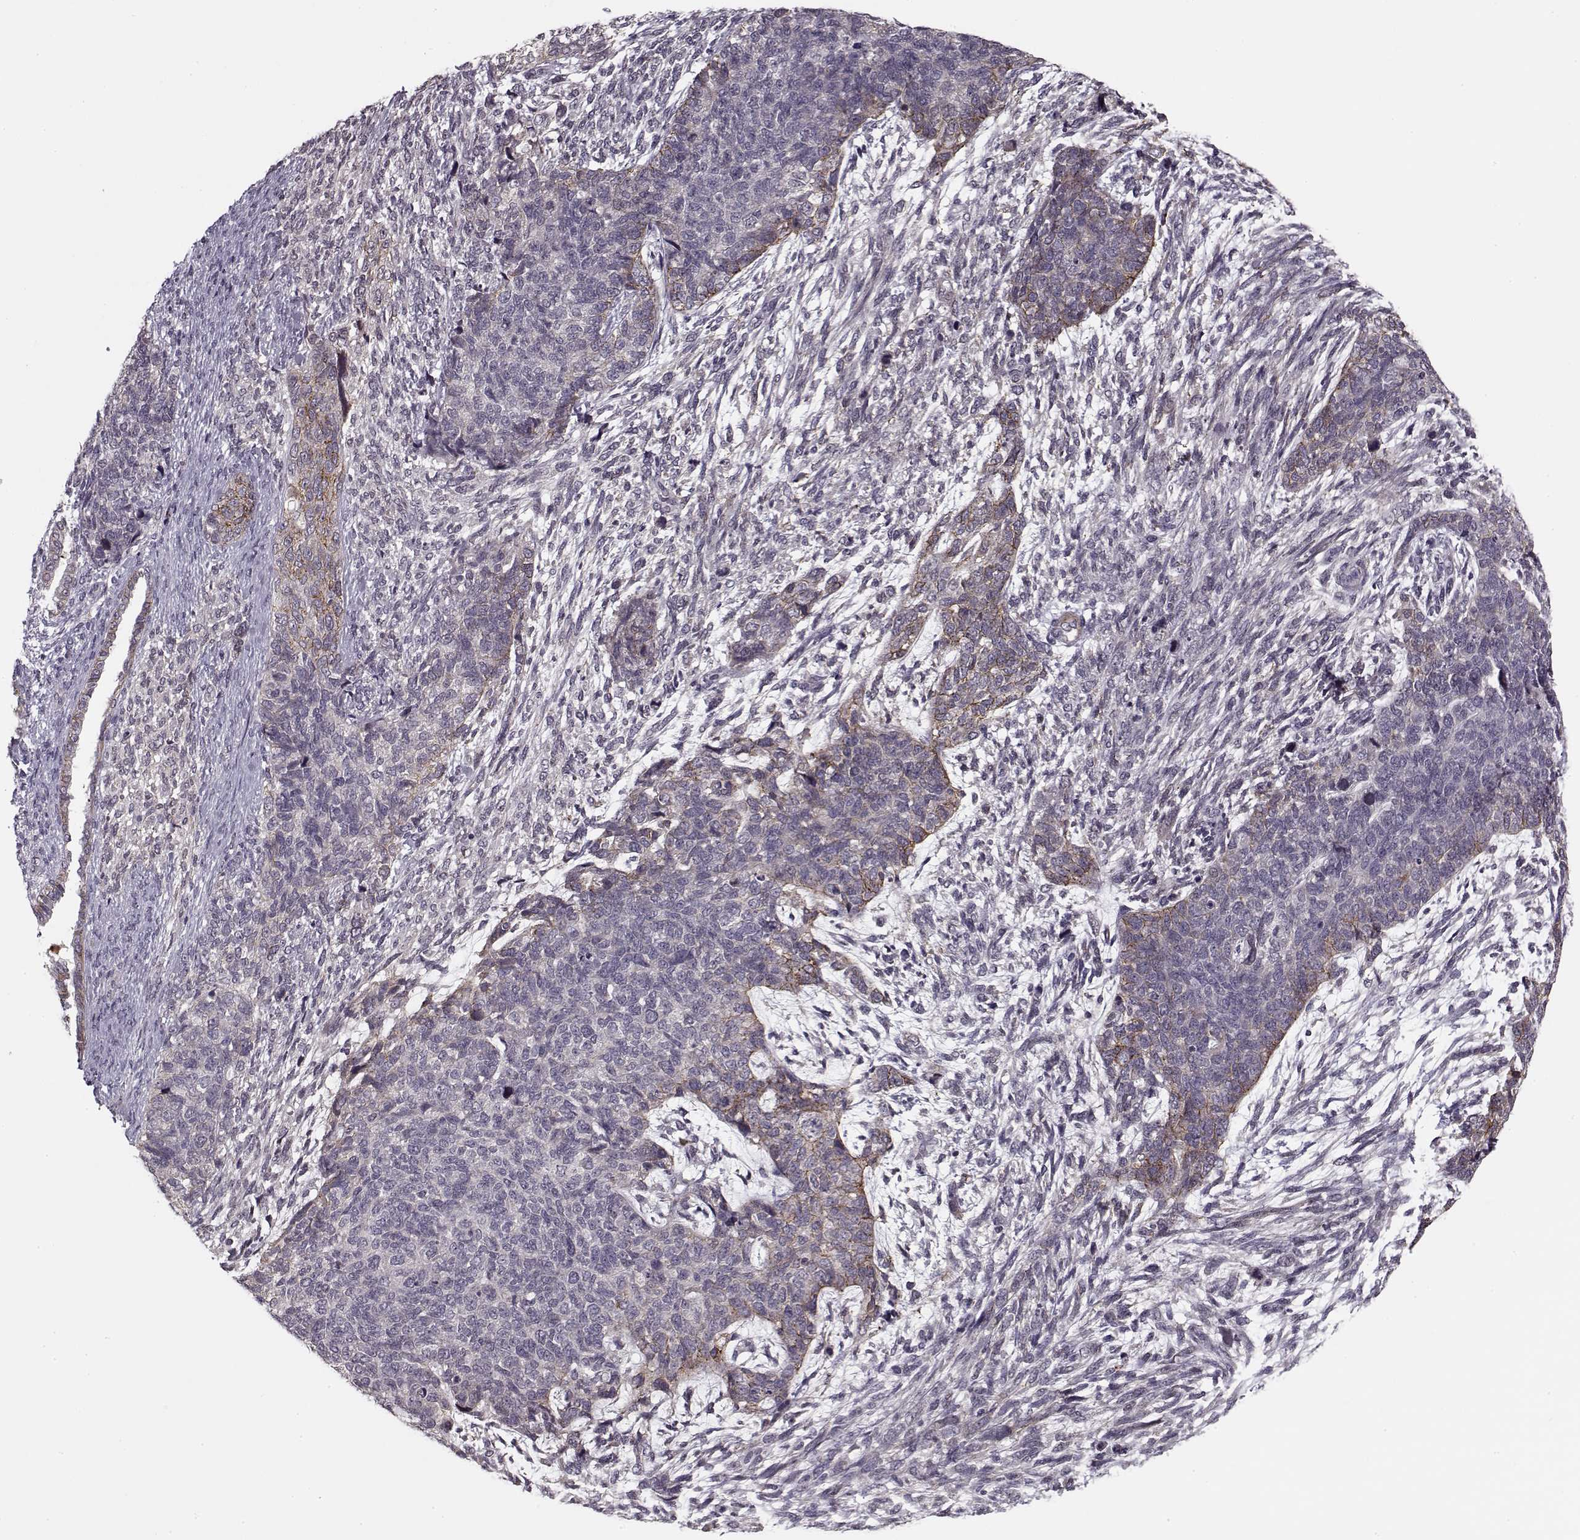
{"staining": {"intensity": "moderate", "quantity": "<25%", "location": "cytoplasmic/membranous"}, "tissue": "cervical cancer", "cell_type": "Tumor cells", "image_type": "cancer", "snomed": [{"axis": "morphology", "description": "Squamous cell carcinoma, NOS"}, {"axis": "topography", "description": "Cervix"}], "caption": "IHC (DAB) staining of human cervical cancer demonstrates moderate cytoplasmic/membranous protein staining in about <25% of tumor cells. (DAB (3,3'-diaminobenzidine) IHC, brown staining for protein, blue staining for nuclei).", "gene": "DNAI3", "patient": {"sex": "female", "age": 63}}